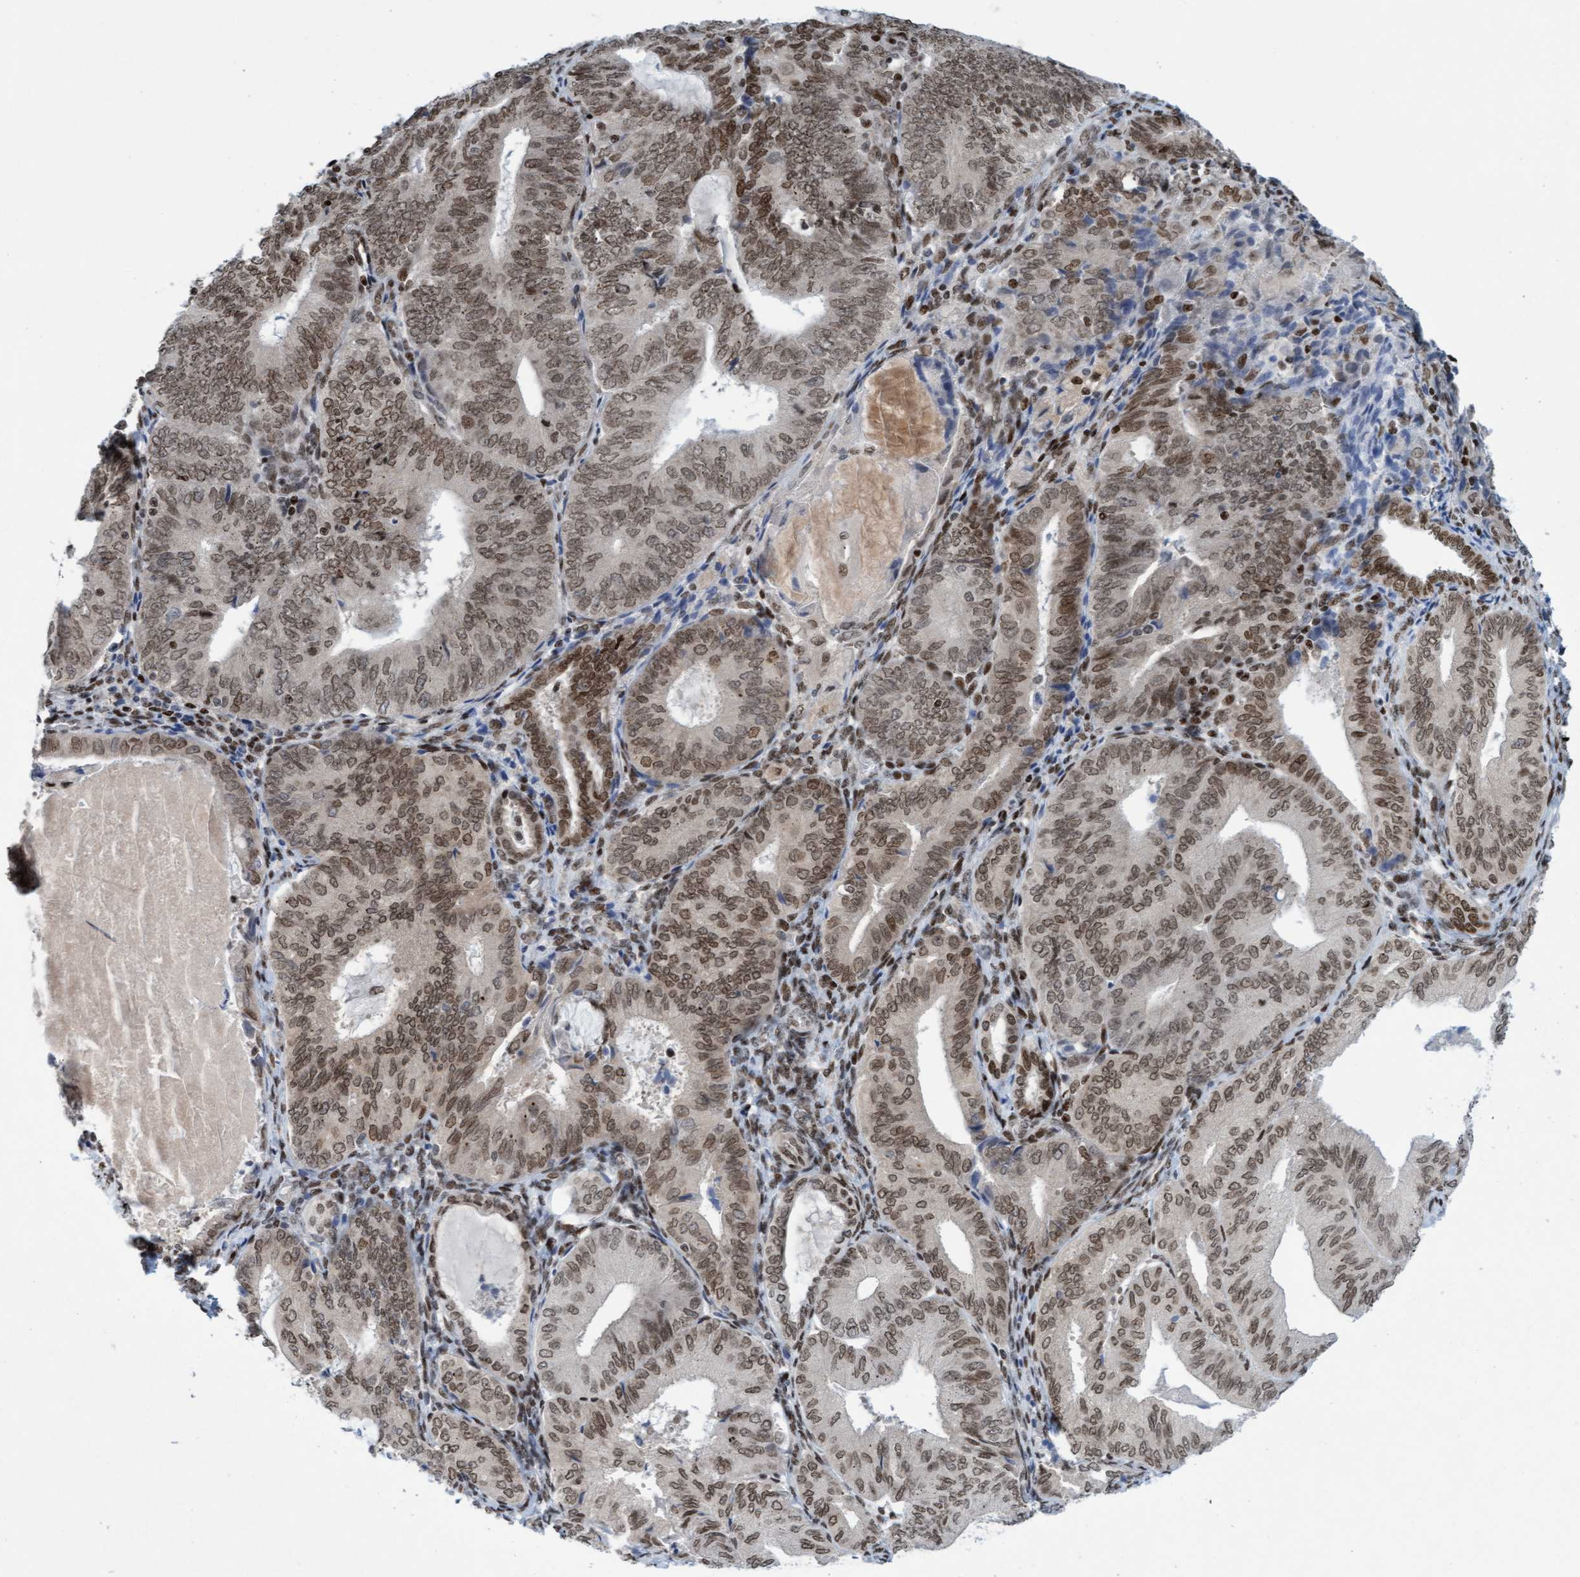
{"staining": {"intensity": "weak", "quantity": ">75%", "location": "nuclear"}, "tissue": "endometrial cancer", "cell_type": "Tumor cells", "image_type": "cancer", "snomed": [{"axis": "morphology", "description": "Adenocarcinoma, NOS"}, {"axis": "topography", "description": "Endometrium"}], "caption": "IHC of human endometrial cancer (adenocarcinoma) reveals low levels of weak nuclear staining in approximately >75% of tumor cells. (brown staining indicates protein expression, while blue staining denotes nuclei).", "gene": "GLRX2", "patient": {"sex": "female", "age": 81}}